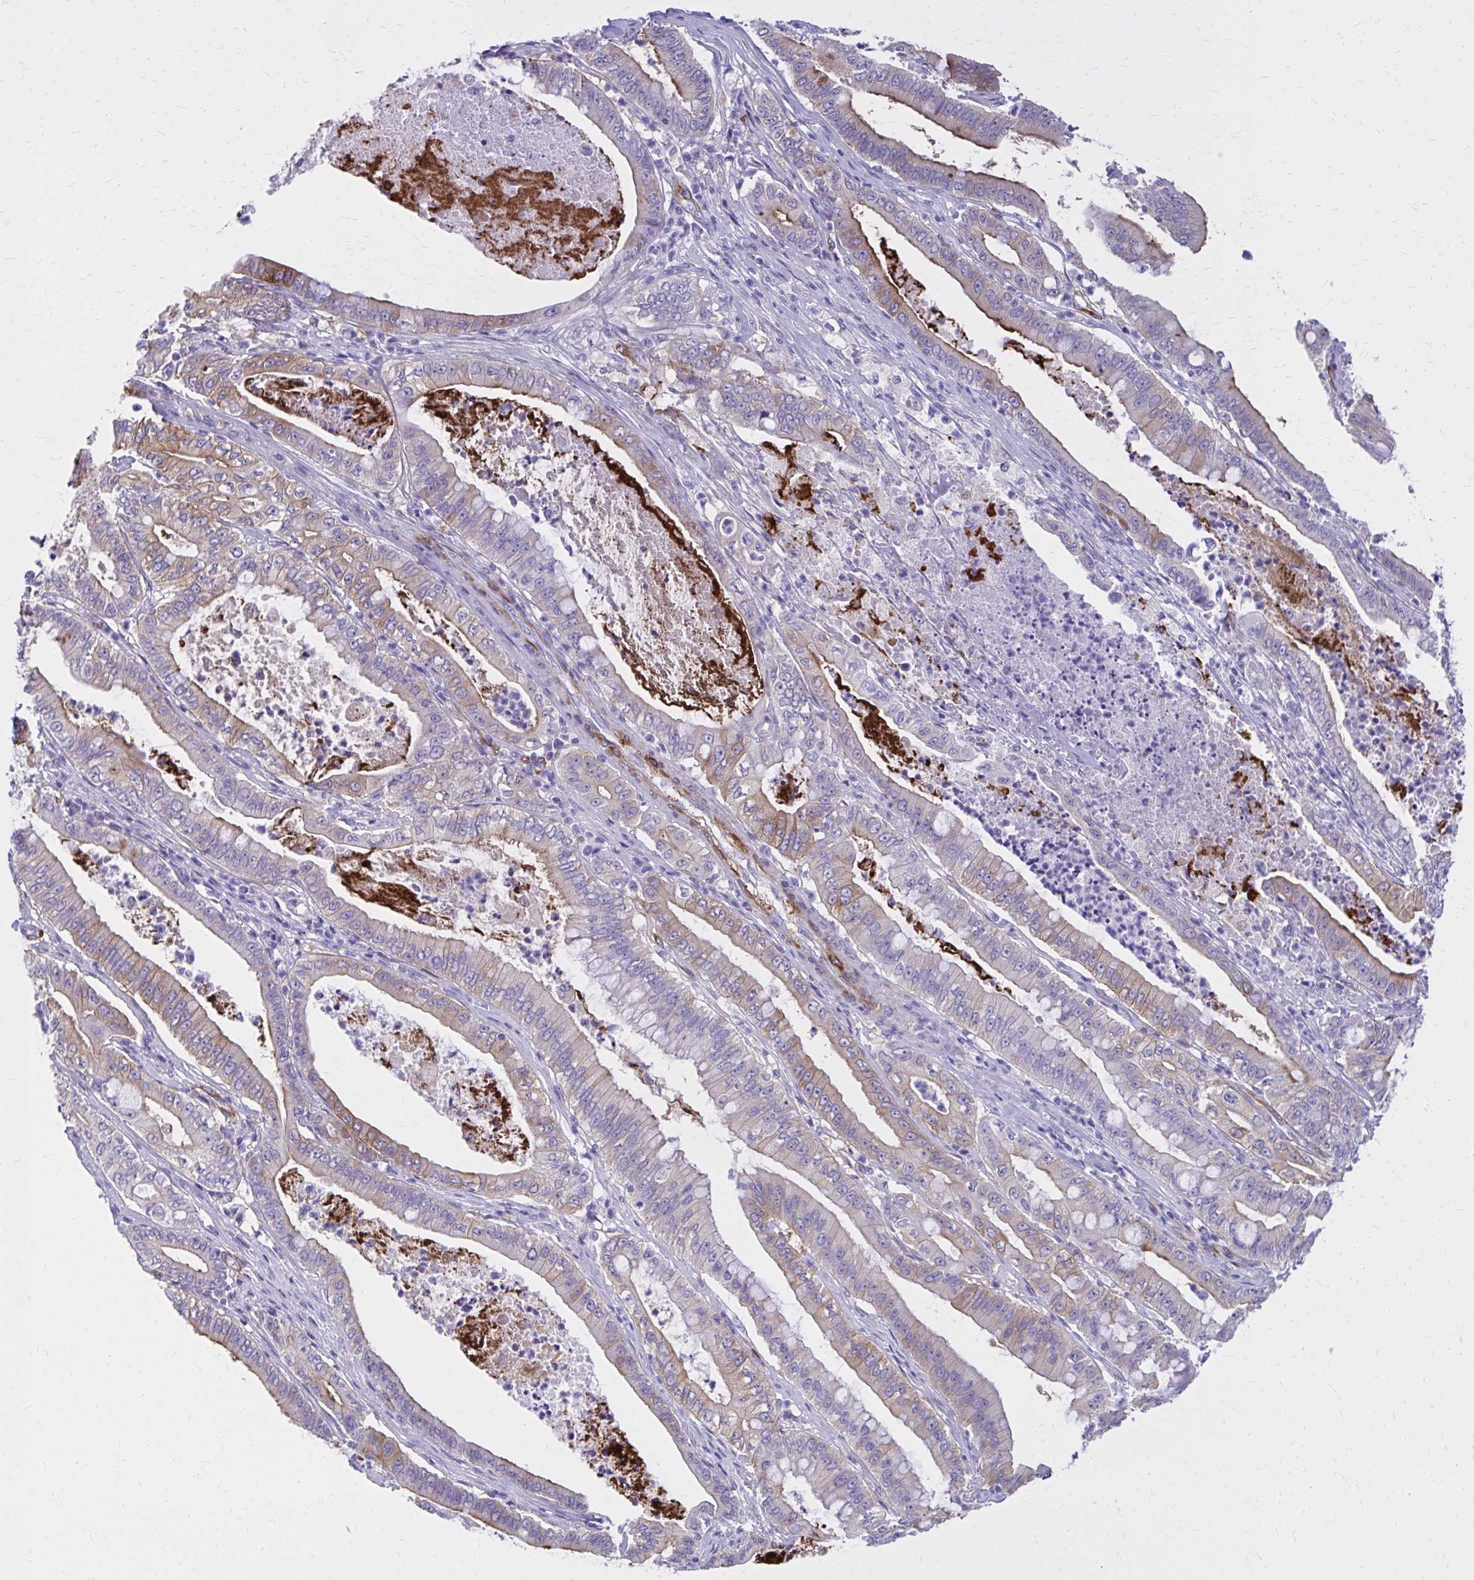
{"staining": {"intensity": "moderate", "quantity": "25%-75%", "location": "cytoplasmic/membranous"}, "tissue": "pancreatic cancer", "cell_type": "Tumor cells", "image_type": "cancer", "snomed": [{"axis": "morphology", "description": "Adenocarcinoma, NOS"}, {"axis": "topography", "description": "Pancreas"}], "caption": "Protein staining of adenocarcinoma (pancreatic) tissue demonstrates moderate cytoplasmic/membranous positivity in approximately 25%-75% of tumor cells.", "gene": "EPB41L1", "patient": {"sex": "male", "age": 71}}